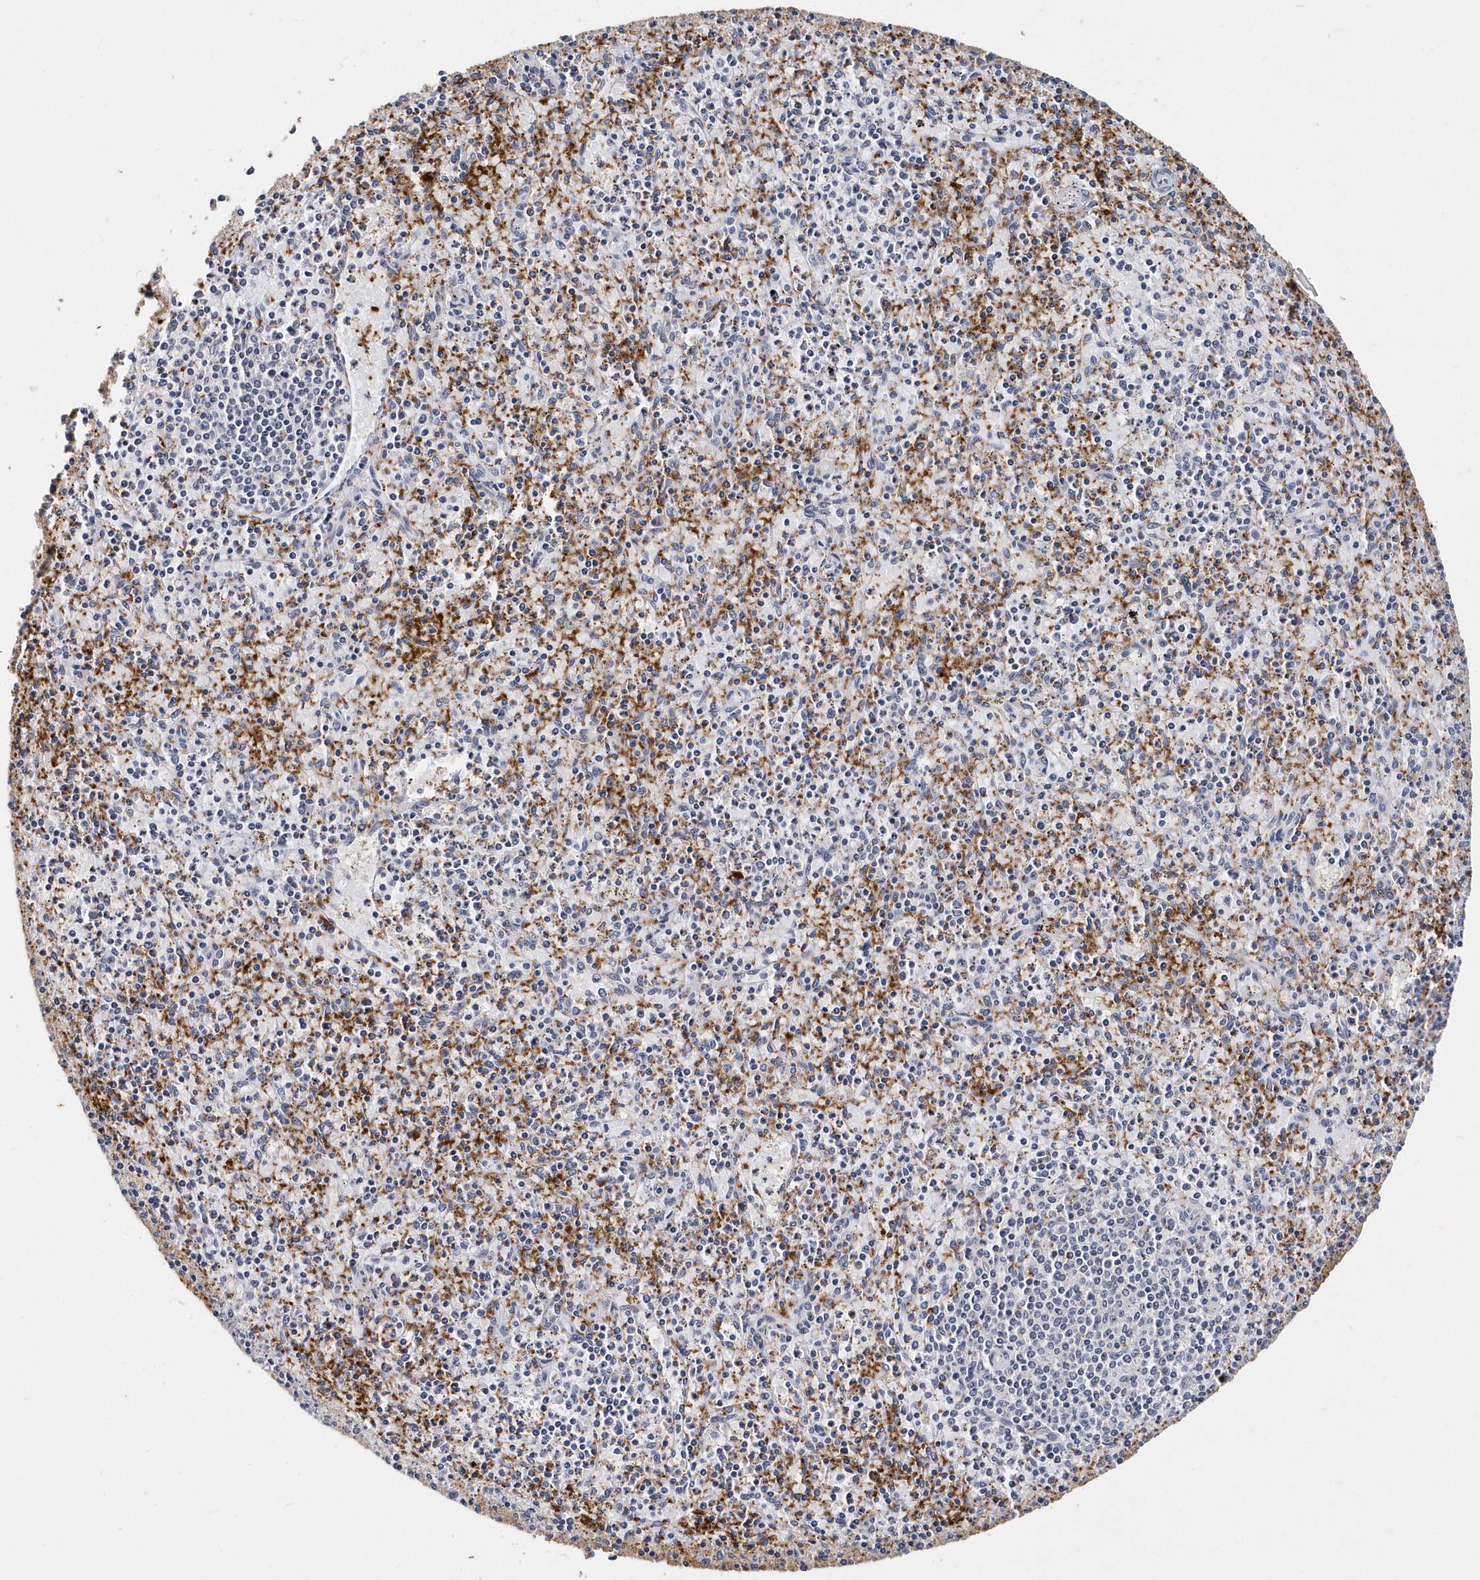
{"staining": {"intensity": "negative", "quantity": "none", "location": "none"}, "tissue": "spleen", "cell_type": "Cells in red pulp", "image_type": "normal", "snomed": [{"axis": "morphology", "description": "Normal tissue, NOS"}, {"axis": "topography", "description": "Spleen"}], "caption": "An immunohistochemistry (IHC) micrograph of benign spleen is shown. There is no staining in cells in red pulp of spleen.", "gene": "ITGA2B", "patient": {"sex": "male", "age": 72}}